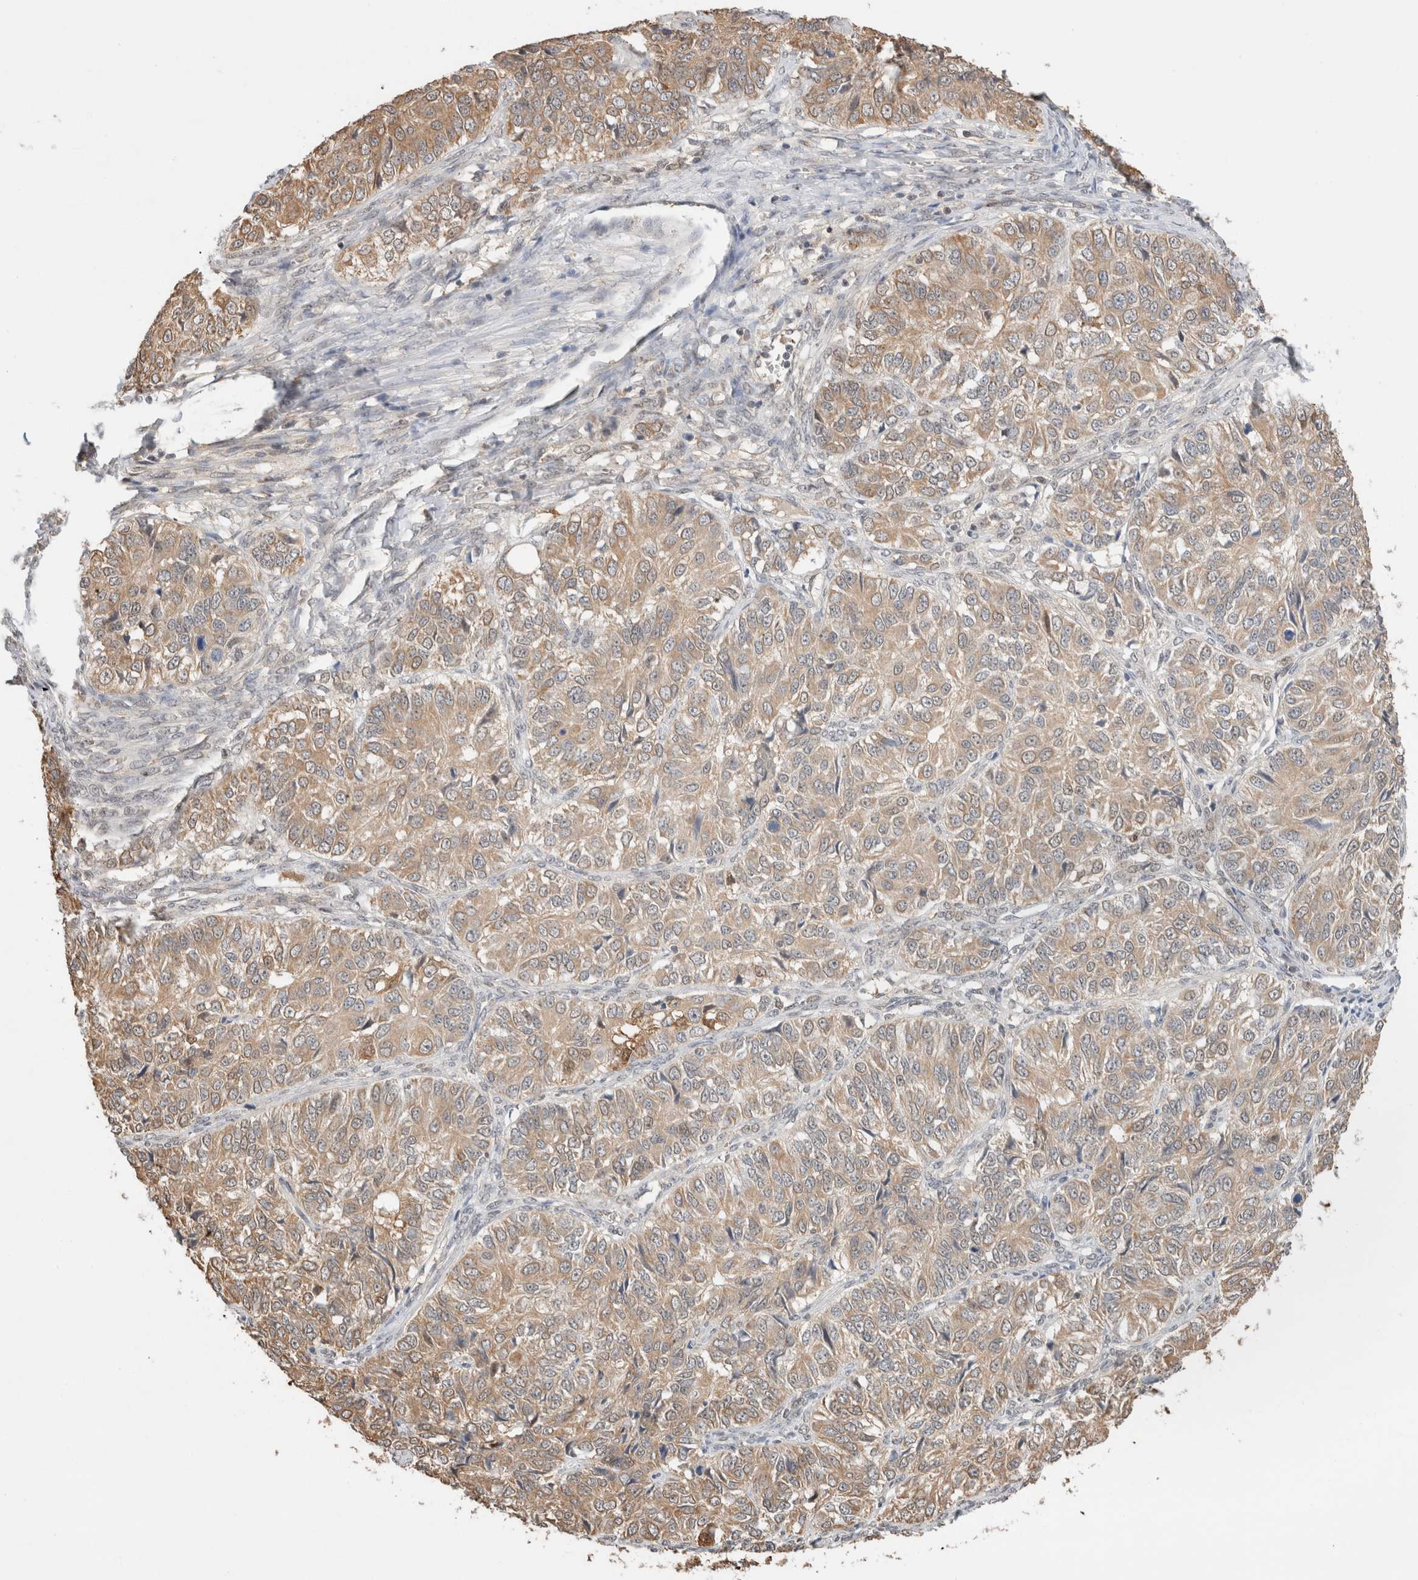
{"staining": {"intensity": "moderate", "quantity": ">75%", "location": "cytoplasmic/membranous"}, "tissue": "ovarian cancer", "cell_type": "Tumor cells", "image_type": "cancer", "snomed": [{"axis": "morphology", "description": "Carcinoma, endometroid"}, {"axis": "topography", "description": "Ovary"}], "caption": "A brown stain highlights moderate cytoplasmic/membranous expression of a protein in endometroid carcinoma (ovarian) tumor cells.", "gene": "CA13", "patient": {"sex": "female", "age": 51}}